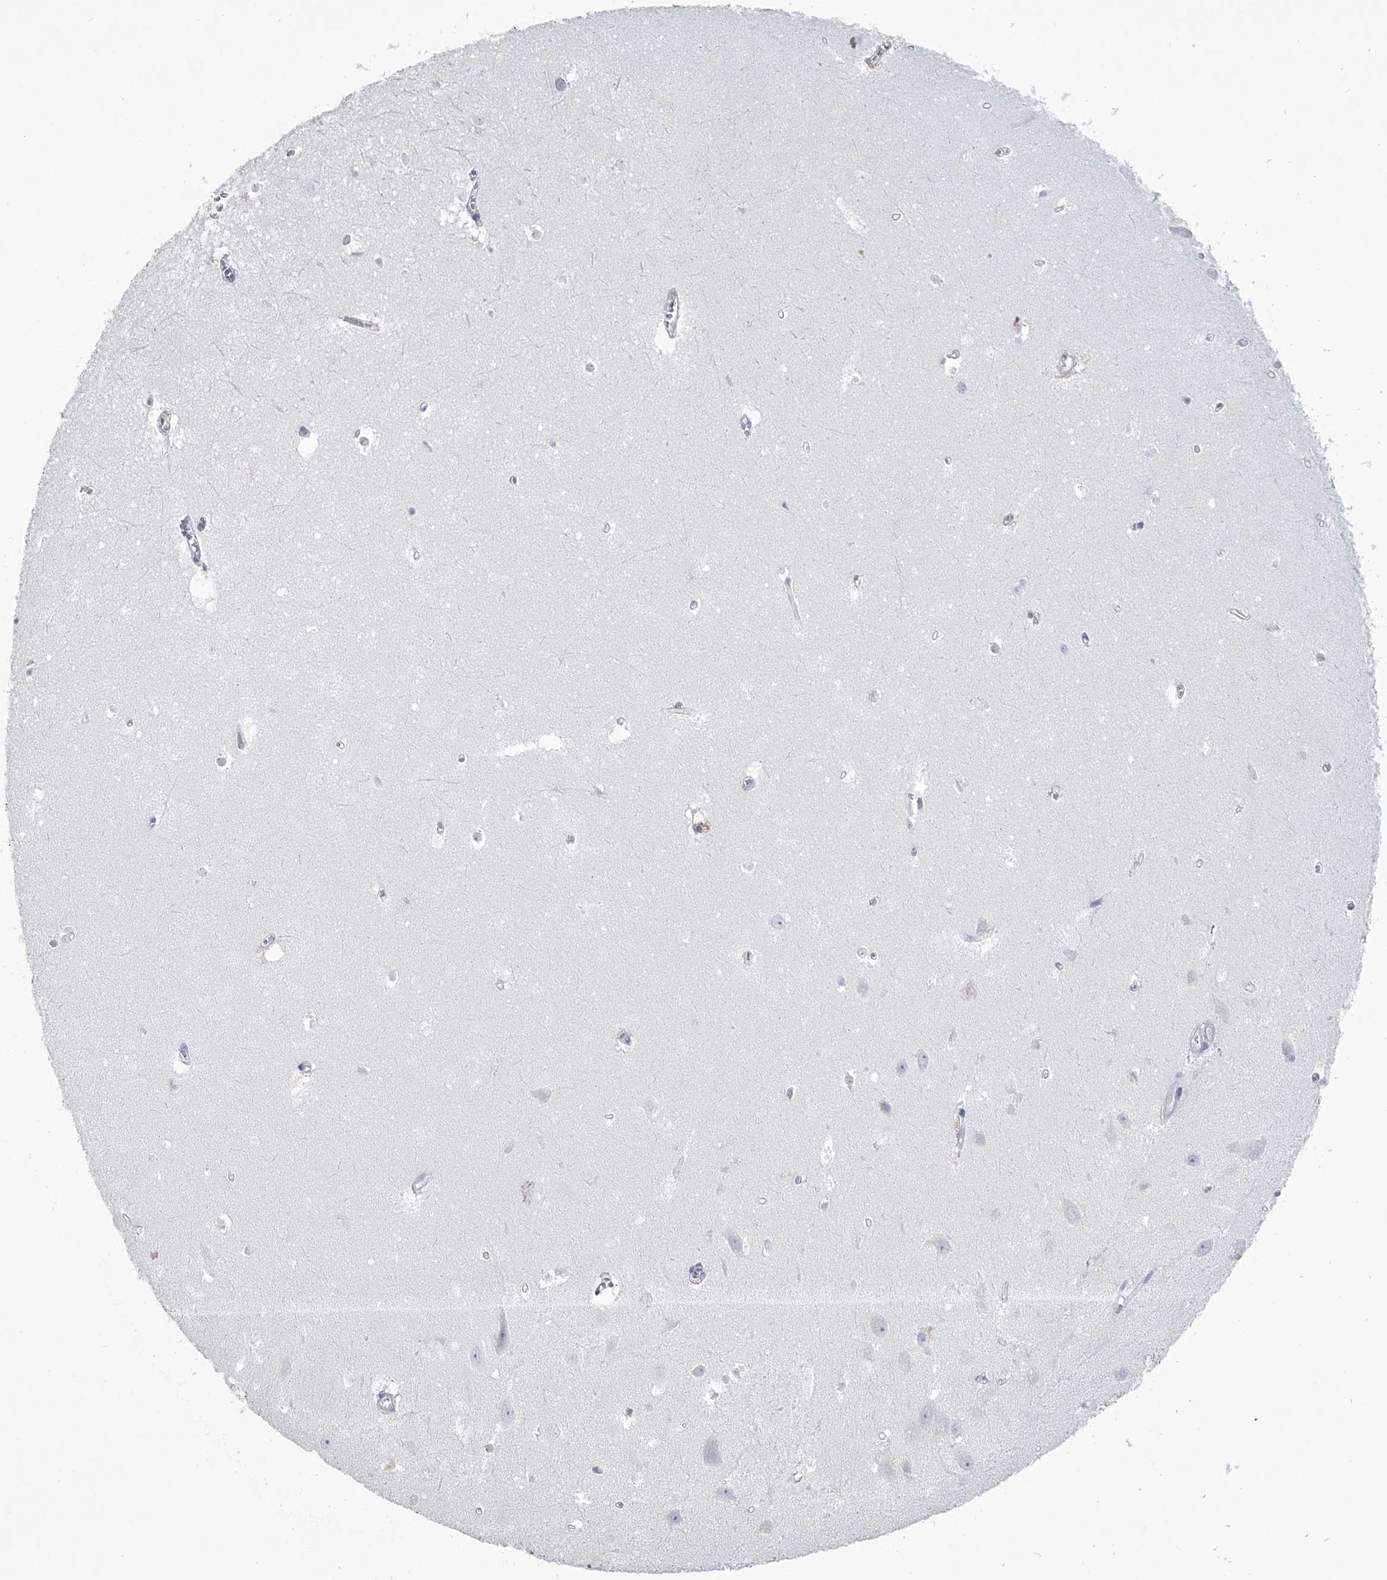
{"staining": {"intensity": "negative", "quantity": "none", "location": "none"}, "tissue": "hippocampus", "cell_type": "Glial cells", "image_type": "normal", "snomed": [{"axis": "morphology", "description": "Normal tissue, NOS"}, {"axis": "topography", "description": "Hippocampus"}], "caption": "Immunohistochemistry (IHC) of unremarkable human hippocampus displays no staining in glial cells. (DAB immunohistochemistry, high magnification).", "gene": "TASP1", "patient": {"sex": "female", "age": 64}}